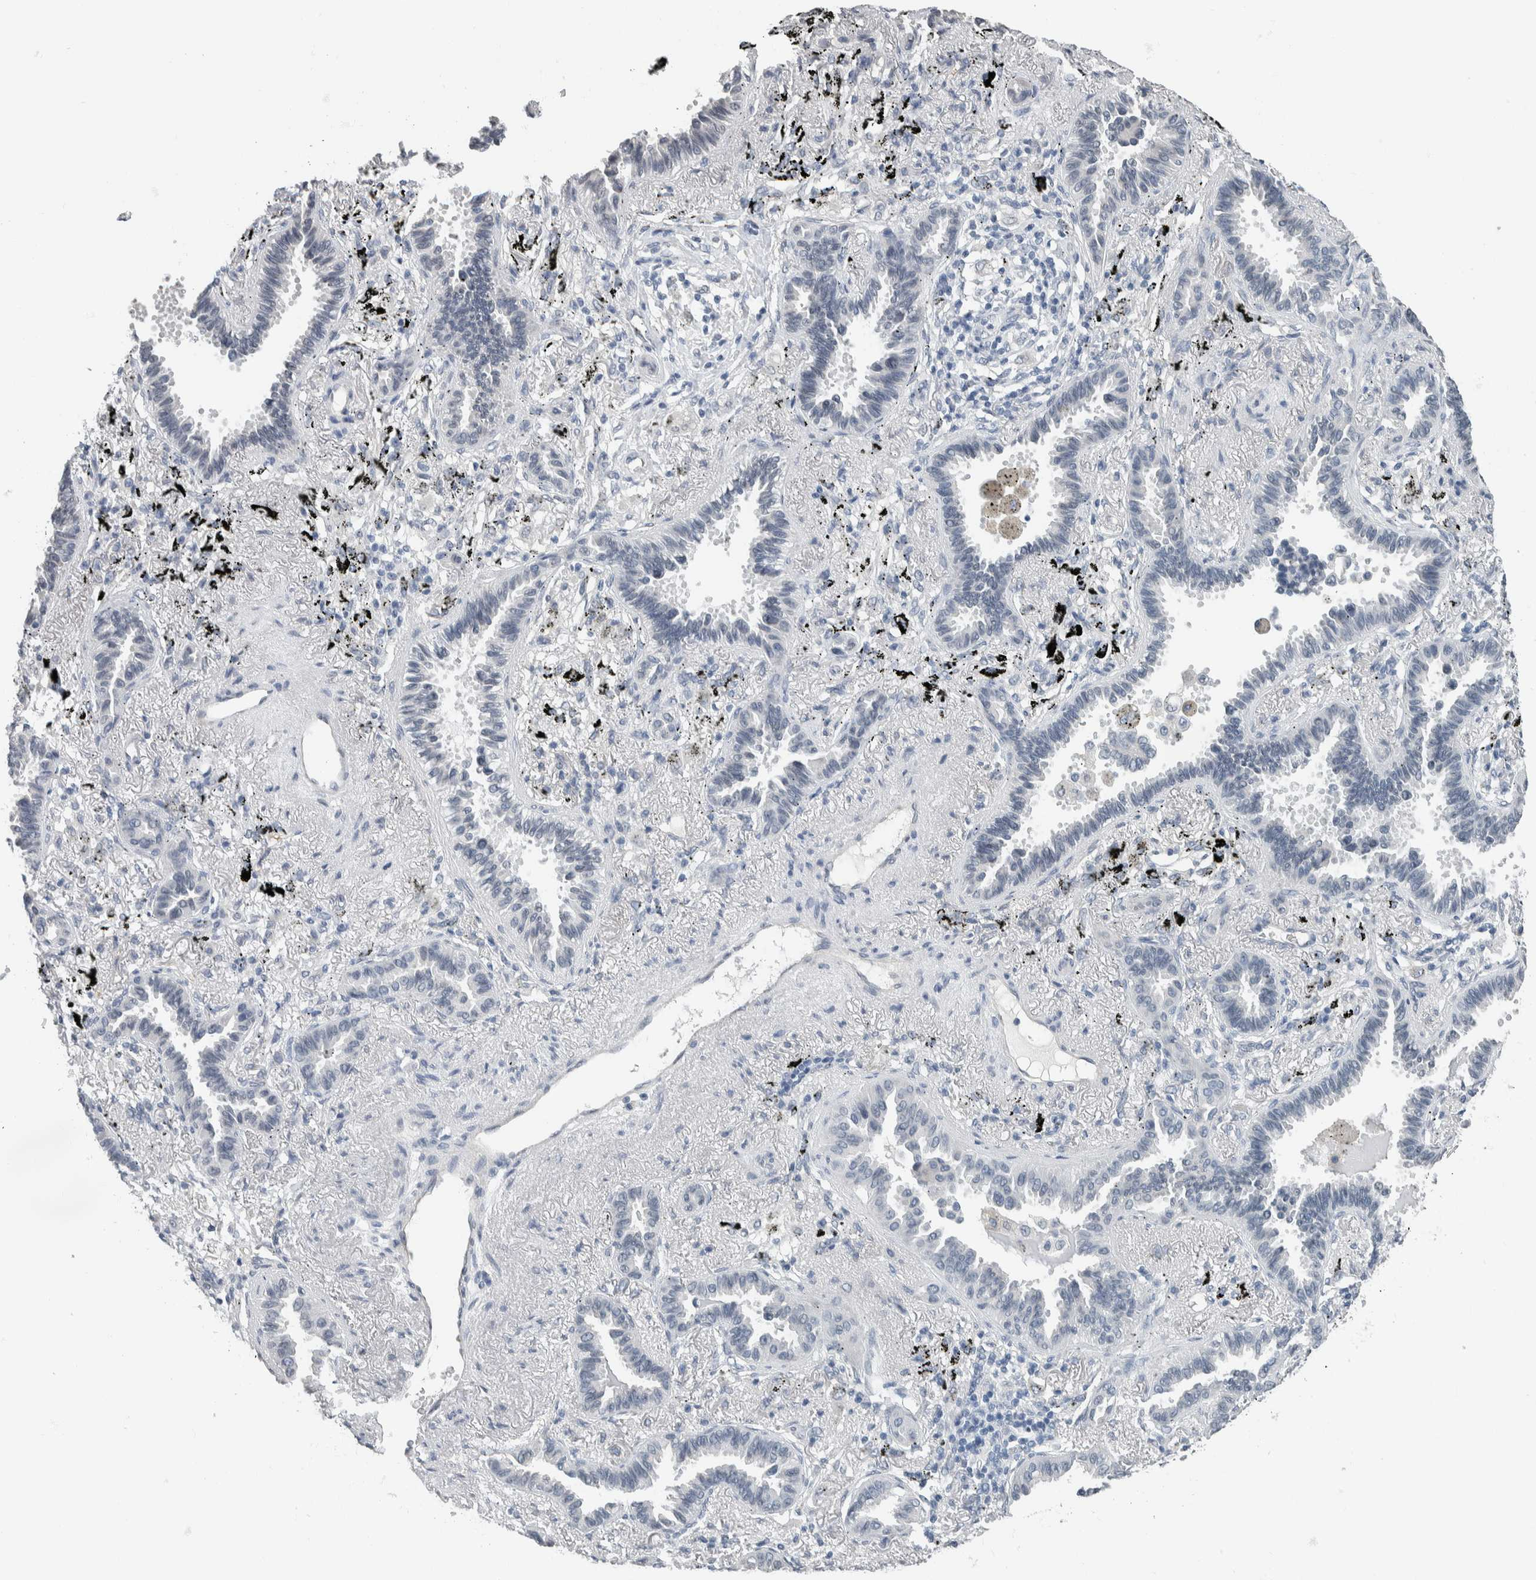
{"staining": {"intensity": "negative", "quantity": "none", "location": "none"}, "tissue": "lung cancer", "cell_type": "Tumor cells", "image_type": "cancer", "snomed": [{"axis": "morphology", "description": "Adenocarcinoma, NOS"}, {"axis": "topography", "description": "Lung"}], "caption": "Immunohistochemical staining of lung cancer displays no significant expression in tumor cells.", "gene": "NEFM", "patient": {"sex": "male", "age": 59}}